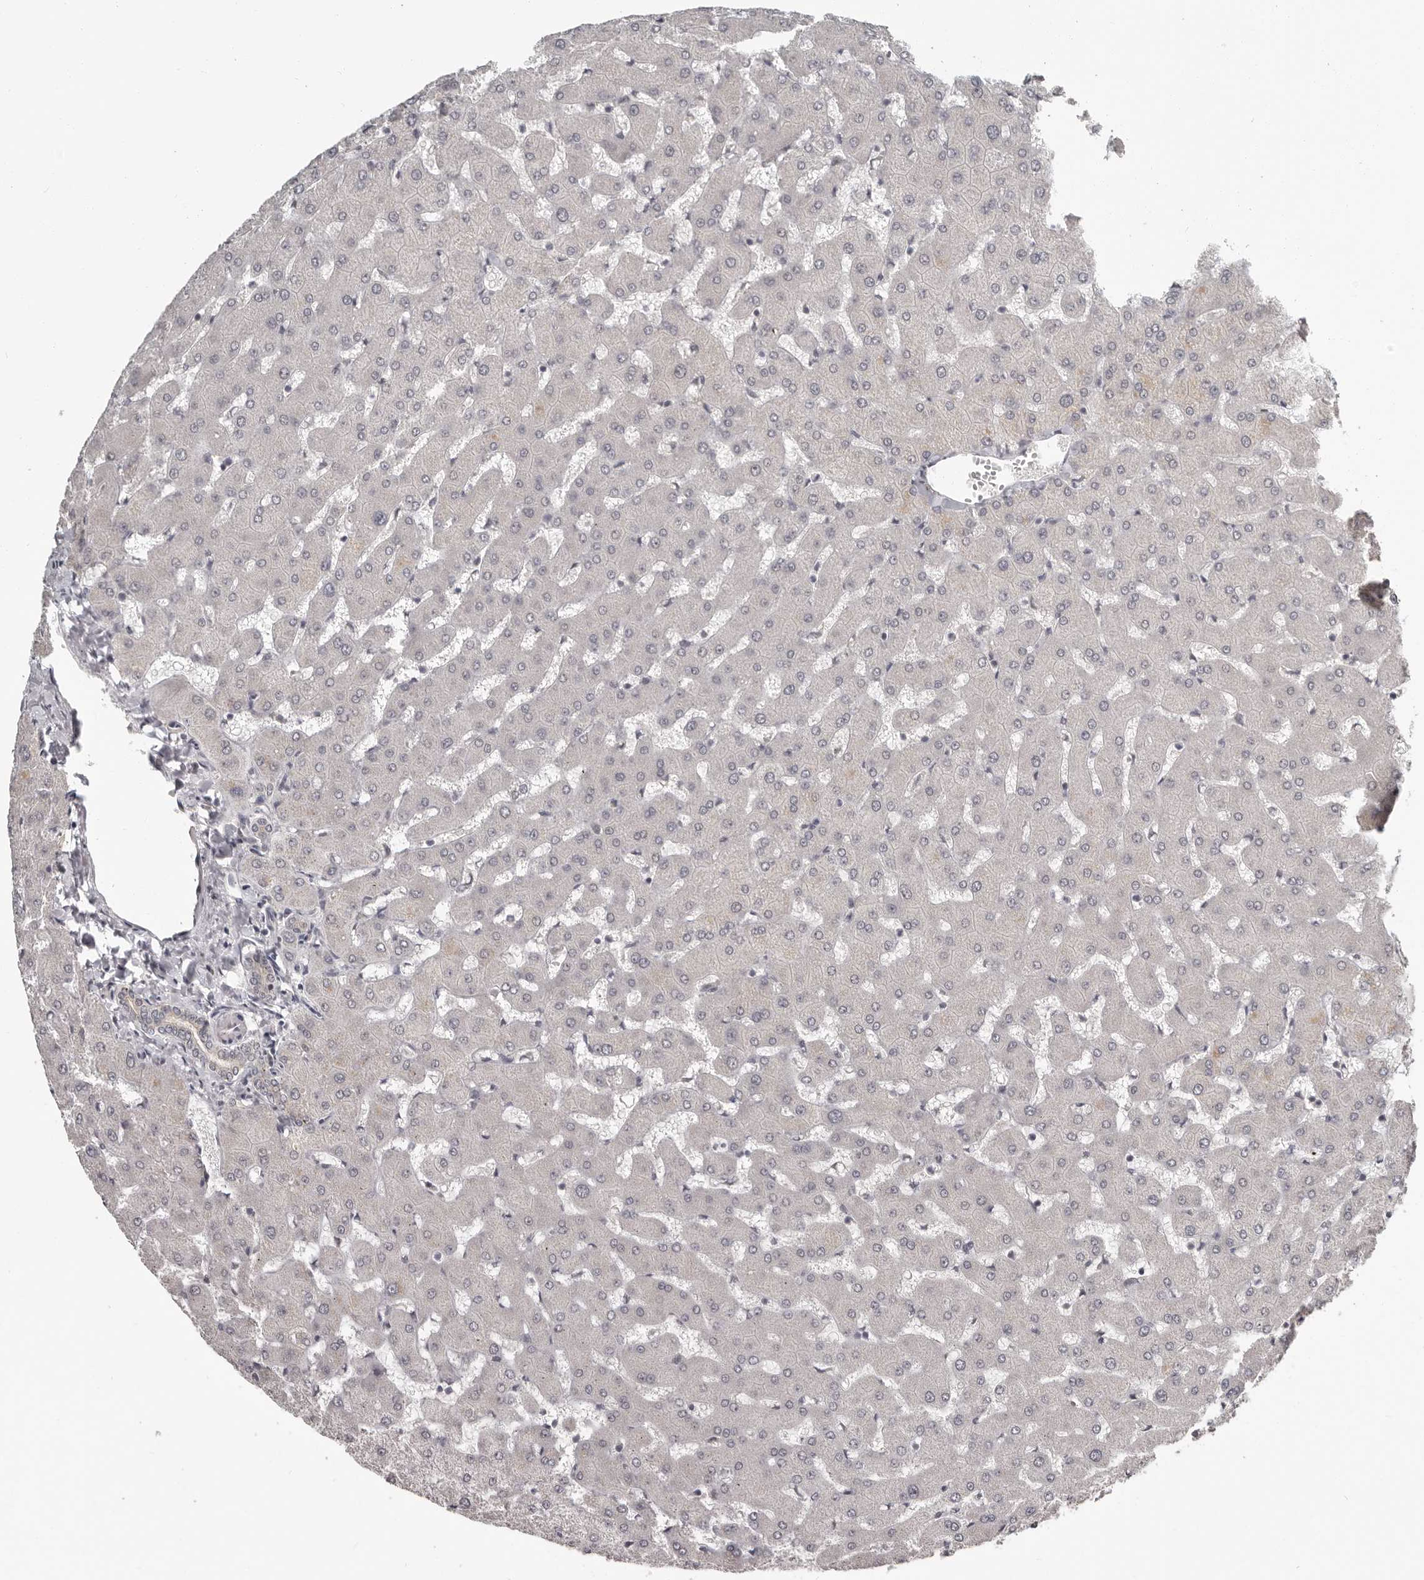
{"staining": {"intensity": "negative", "quantity": "none", "location": "none"}, "tissue": "liver", "cell_type": "Cholangiocytes", "image_type": "normal", "snomed": [{"axis": "morphology", "description": "Normal tissue, NOS"}, {"axis": "topography", "description": "Liver"}], "caption": "This photomicrograph is of unremarkable liver stained with IHC to label a protein in brown with the nuclei are counter-stained blue. There is no positivity in cholangiocytes.", "gene": "ZFP14", "patient": {"sex": "female", "age": 63}}